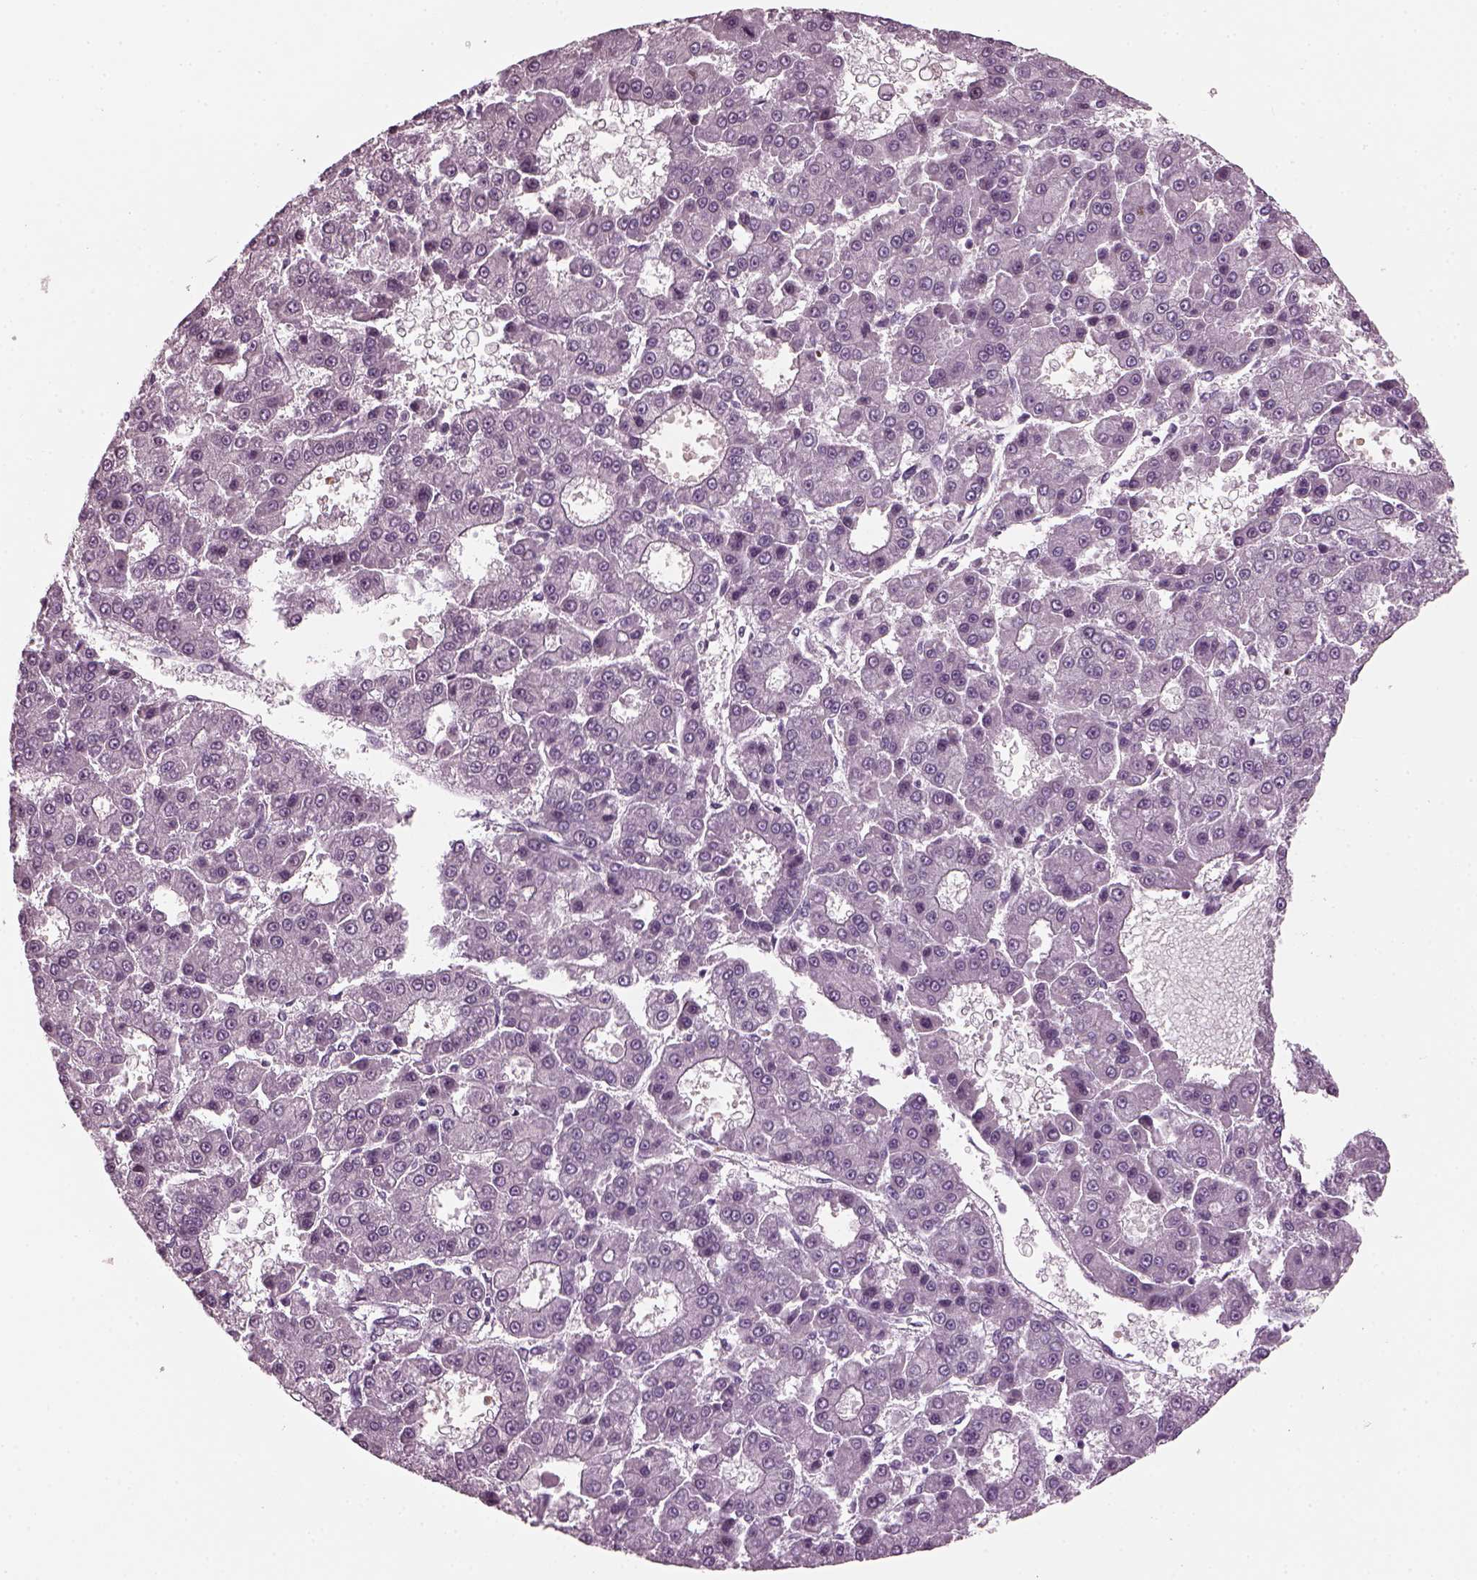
{"staining": {"intensity": "negative", "quantity": "none", "location": "none"}, "tissue": "liver cancer", "cell_type": "Tumor cells", "image_type": "cancer", "snomed": [{"axis": "morphology", "description": "Carcinoma, Hepatocellular, NOS"}, {"axis": "topography", "description": "Liver"}], "caption": "High power microscopy photomicrograph of an immunohistochemistry image of liver cancer, revealing no significant positivity in tumor cells.", "gene": "DPYSL5", "patient": {"sex": "male", "age": 70}}